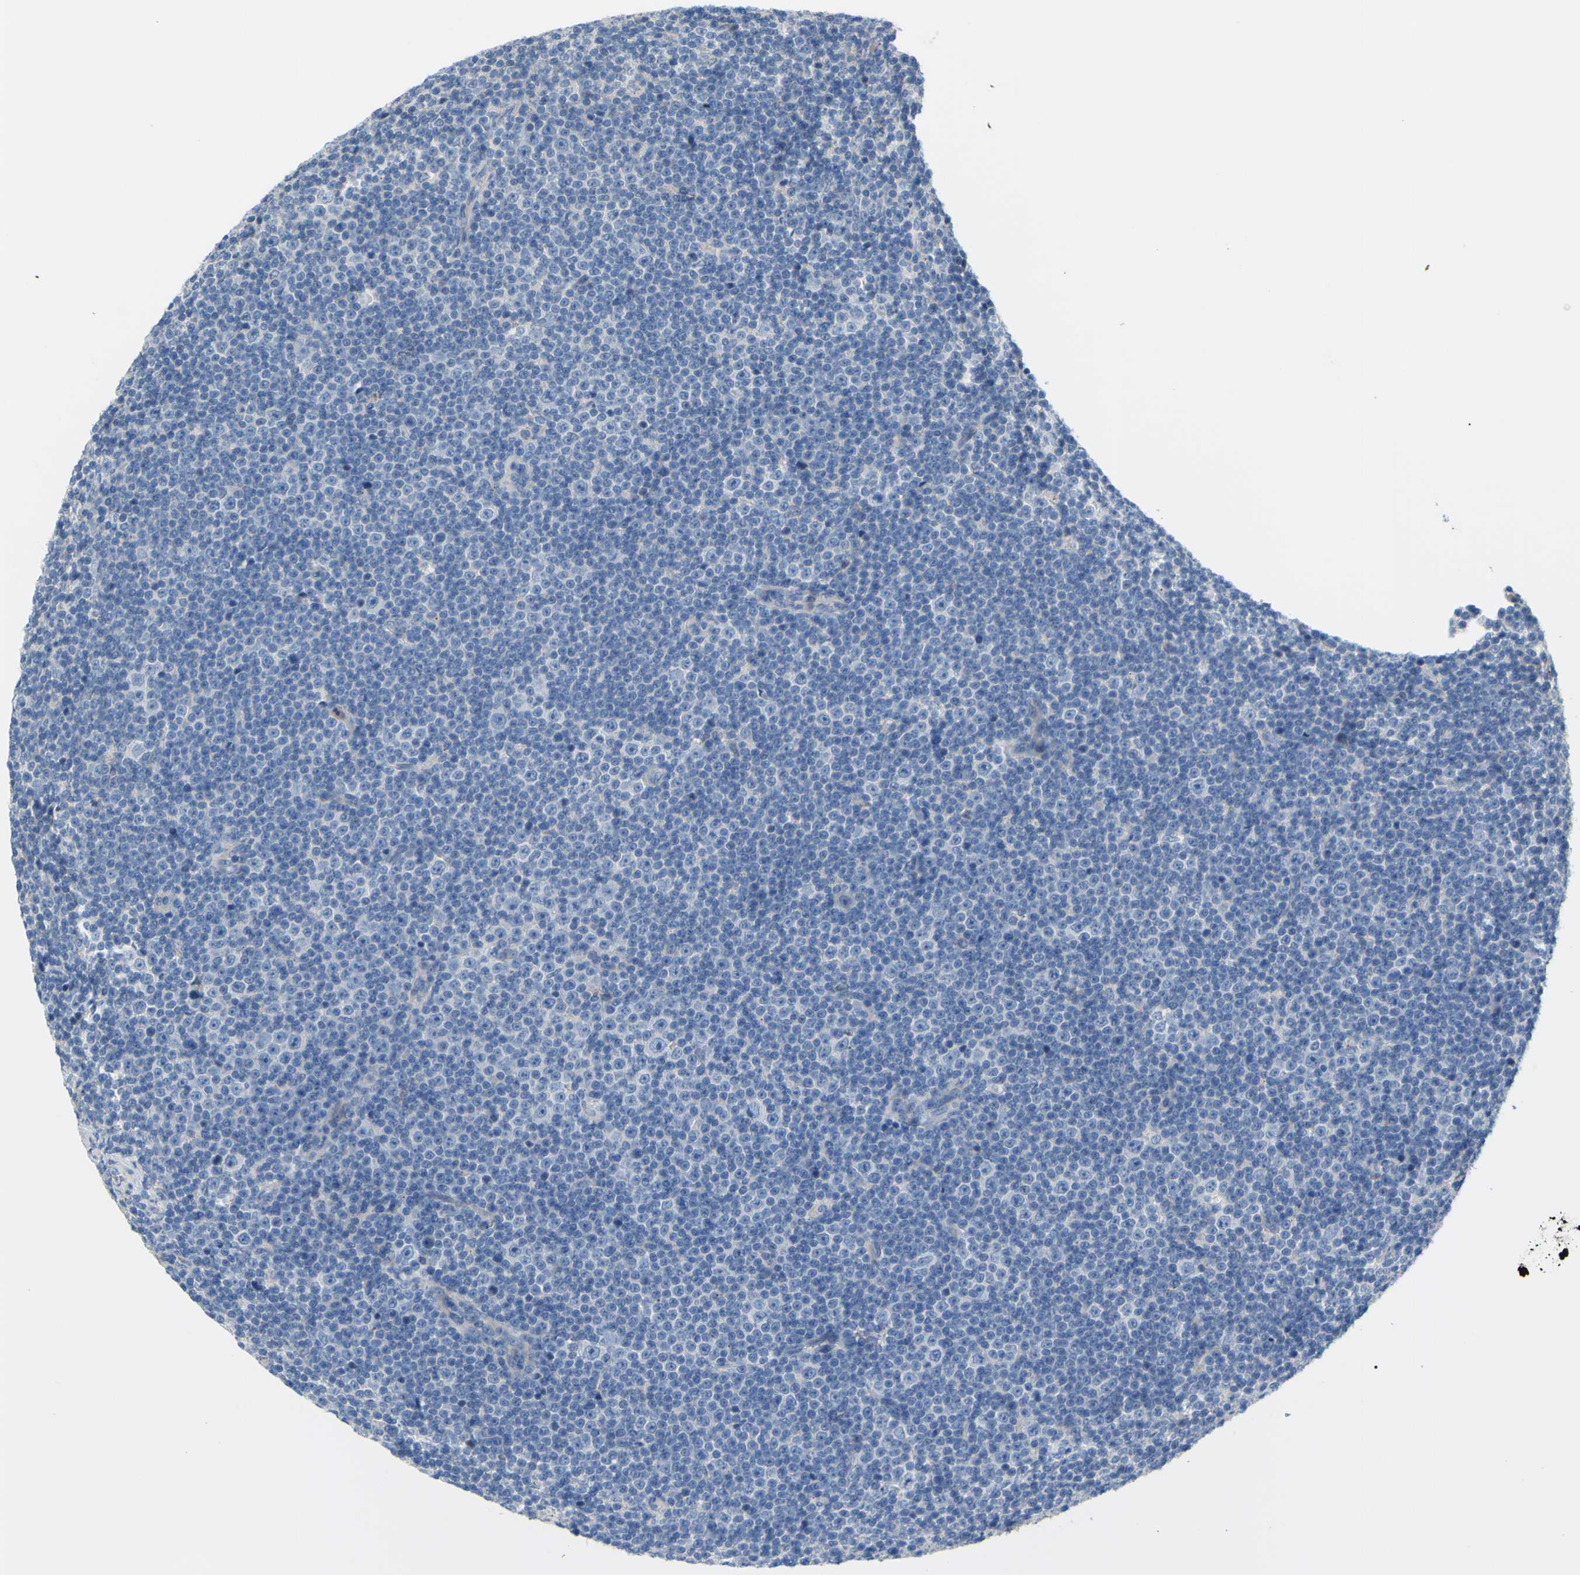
{"staining": {"intensity": "negative", "quantity": "none", "location": "none"}, "tissue": "lymphoma", "cell_type": "Tumor cells", "image_type": "cancer", "snomed": [{"axis": "morphology", "description": "Malignant lymphoma, non-Hodgkin's type, Low grade"}, {"axis": "topography", "description": "Lymph node"}], "caption": "A high-resolution micrograph shows immunohistochemistry (IHC) staining of lymphoma, which shows no significant staining in tumor cells.", "gene": "TMEM59L", "patient": {"sex": "female", "age": 67}}